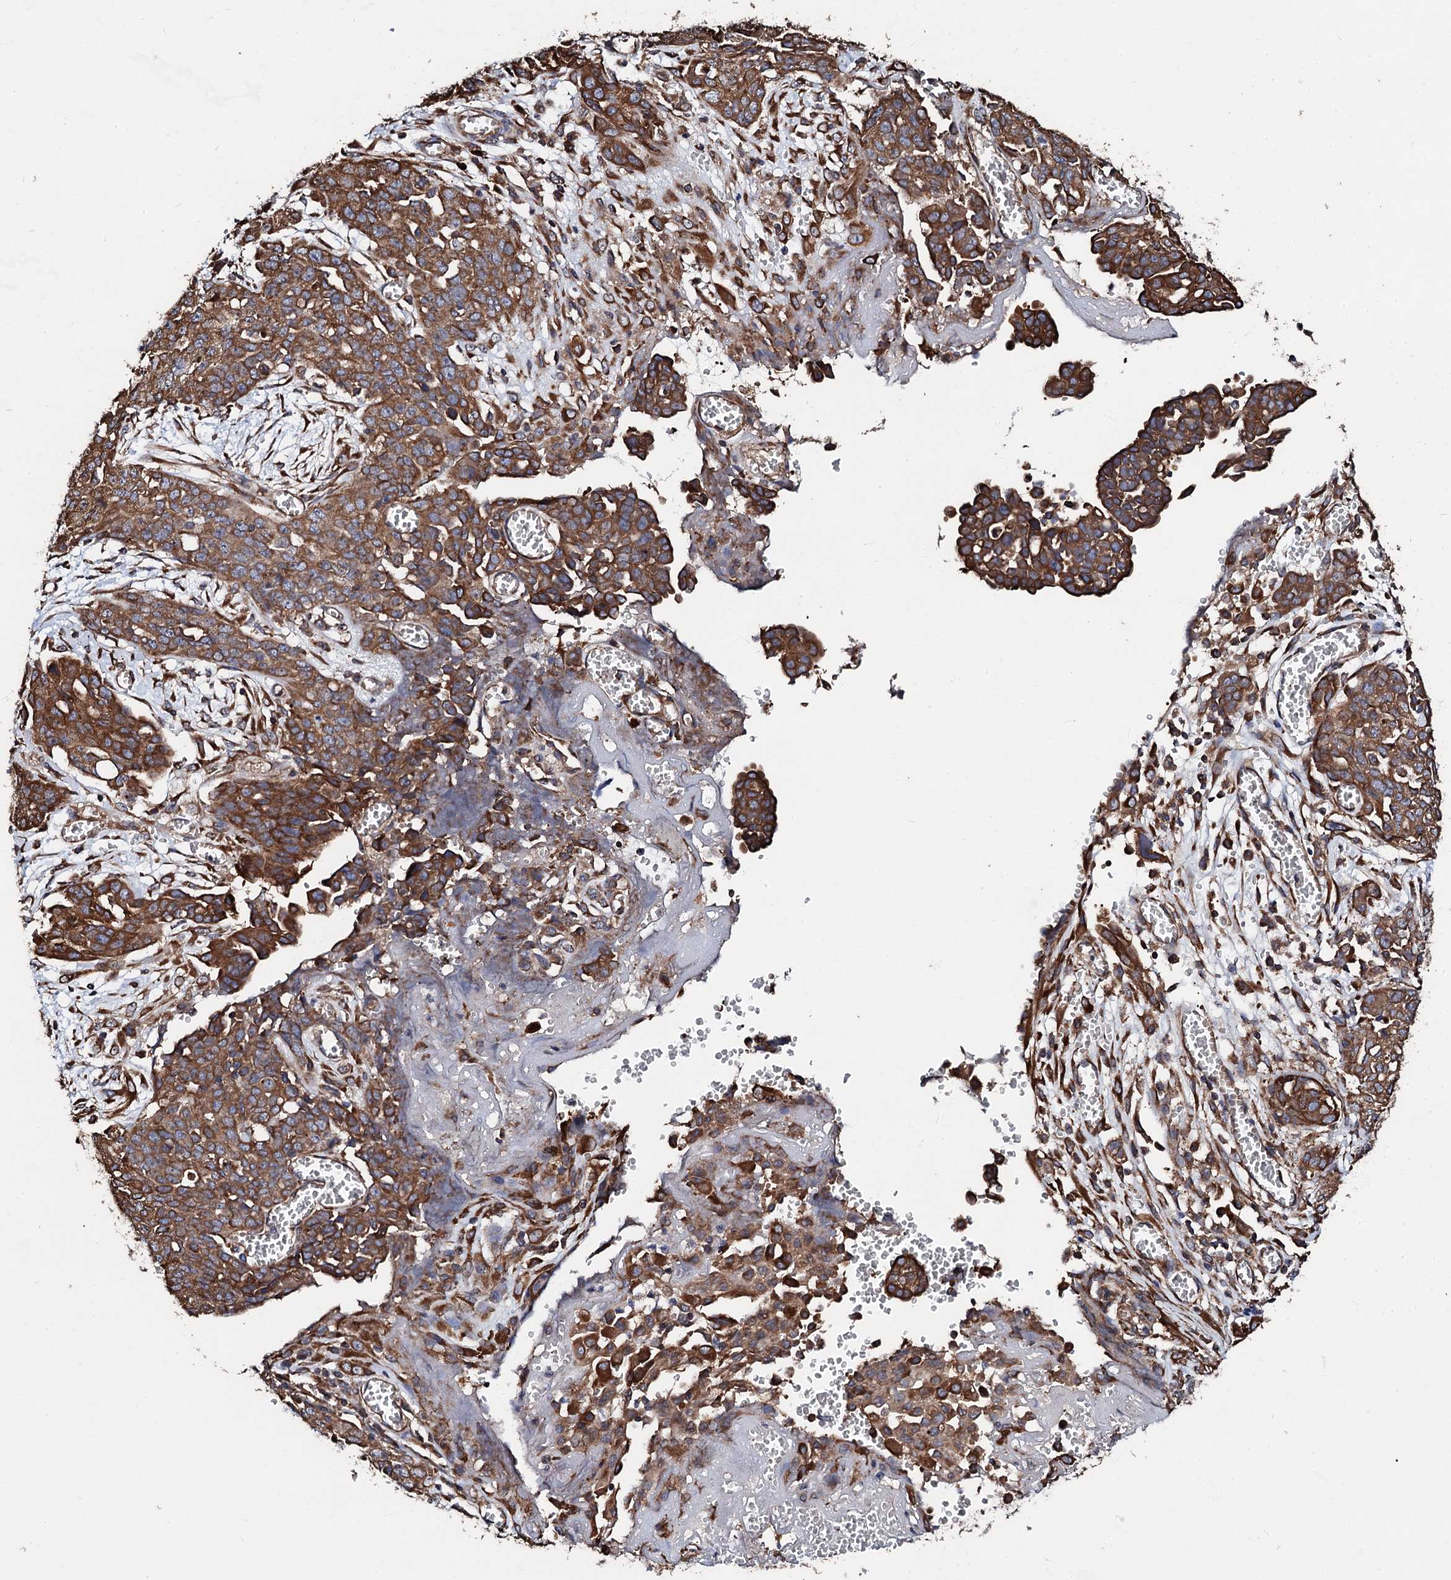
{"staining": {"intensity": "strong", "quantity": ">75%", "location": "cytoplasmic/membranous"}, "tissue": "ovarian cancer", "cell_type": "Tumor cells", "image_type": "cancer", "snomed": [{"axis": "morphology", "description": "Cystadenocarcinoma, serous, NOS"}, {"axis": "topography", "description": "Soft tissue"}, {"axis": "topography", "description": "Ovary"}], "caption": "Serous cystadenocarcinoma (ovarian) stained for a protein (brown) exhibits strong cytoplasmic/membranous positive staining in approximately >75% of tumor cells.", "gene": "CKAP5", "patient": {"sex": "female", "age": 57}}